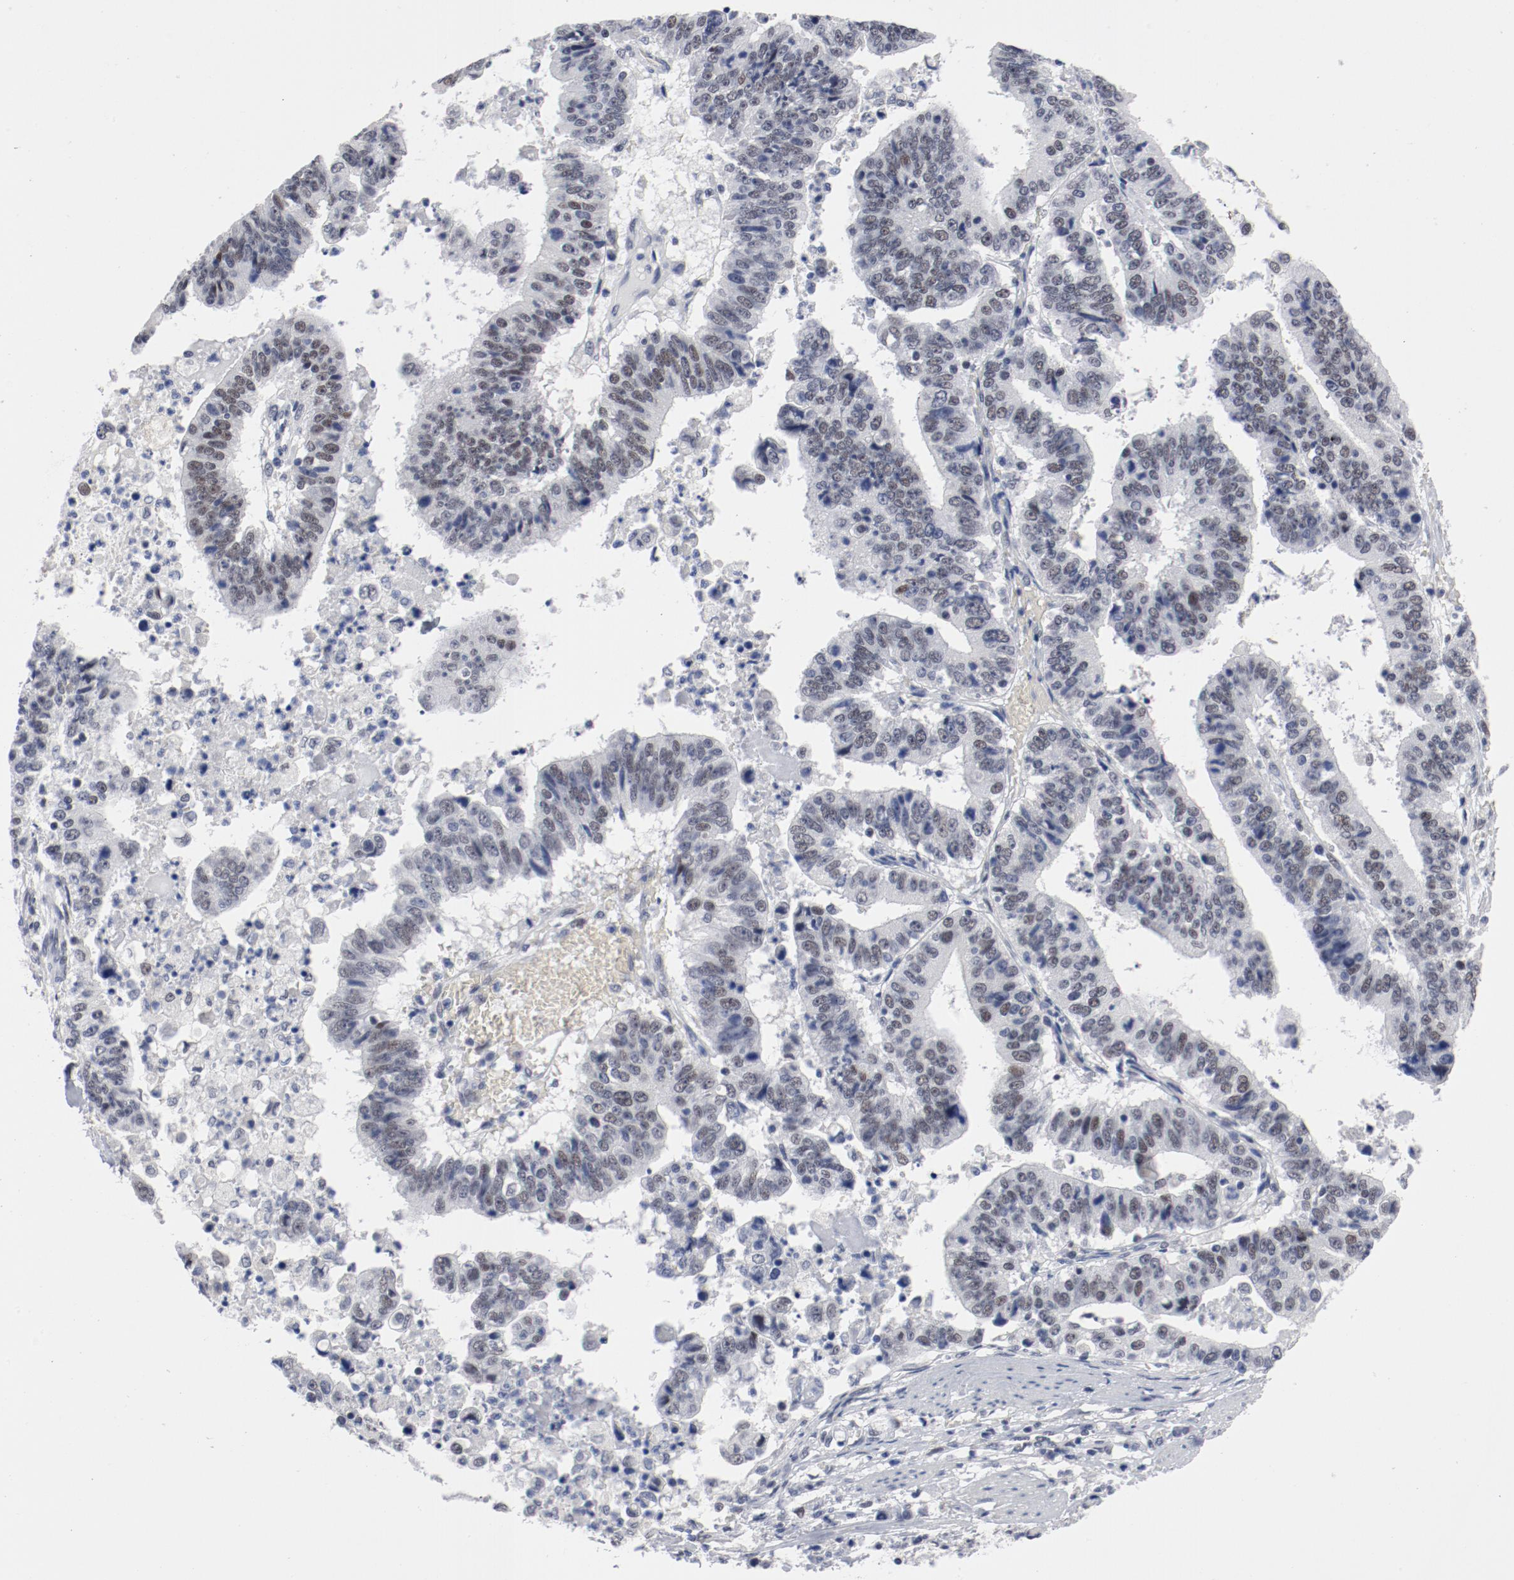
{"staining": {"intensity": "weak", "quantity": "<25%", "location": "nuclear"}, "tissue": "stomach cancer", "cell_type": "Tumor cells", "image_type": "cancer", "snomed": [{"axis": "morphology", "description": "Adenocarcinoma, NOS"}, {"axis": "topography", "description": "Stomach, upper"}], "caption": "Micrograph shows no protein staining in tumor cells of stomach cancer (adenocarcinoma) tissue.", "gene": "ANKLE2", "patient": {"sex": "female", "age": 50}}